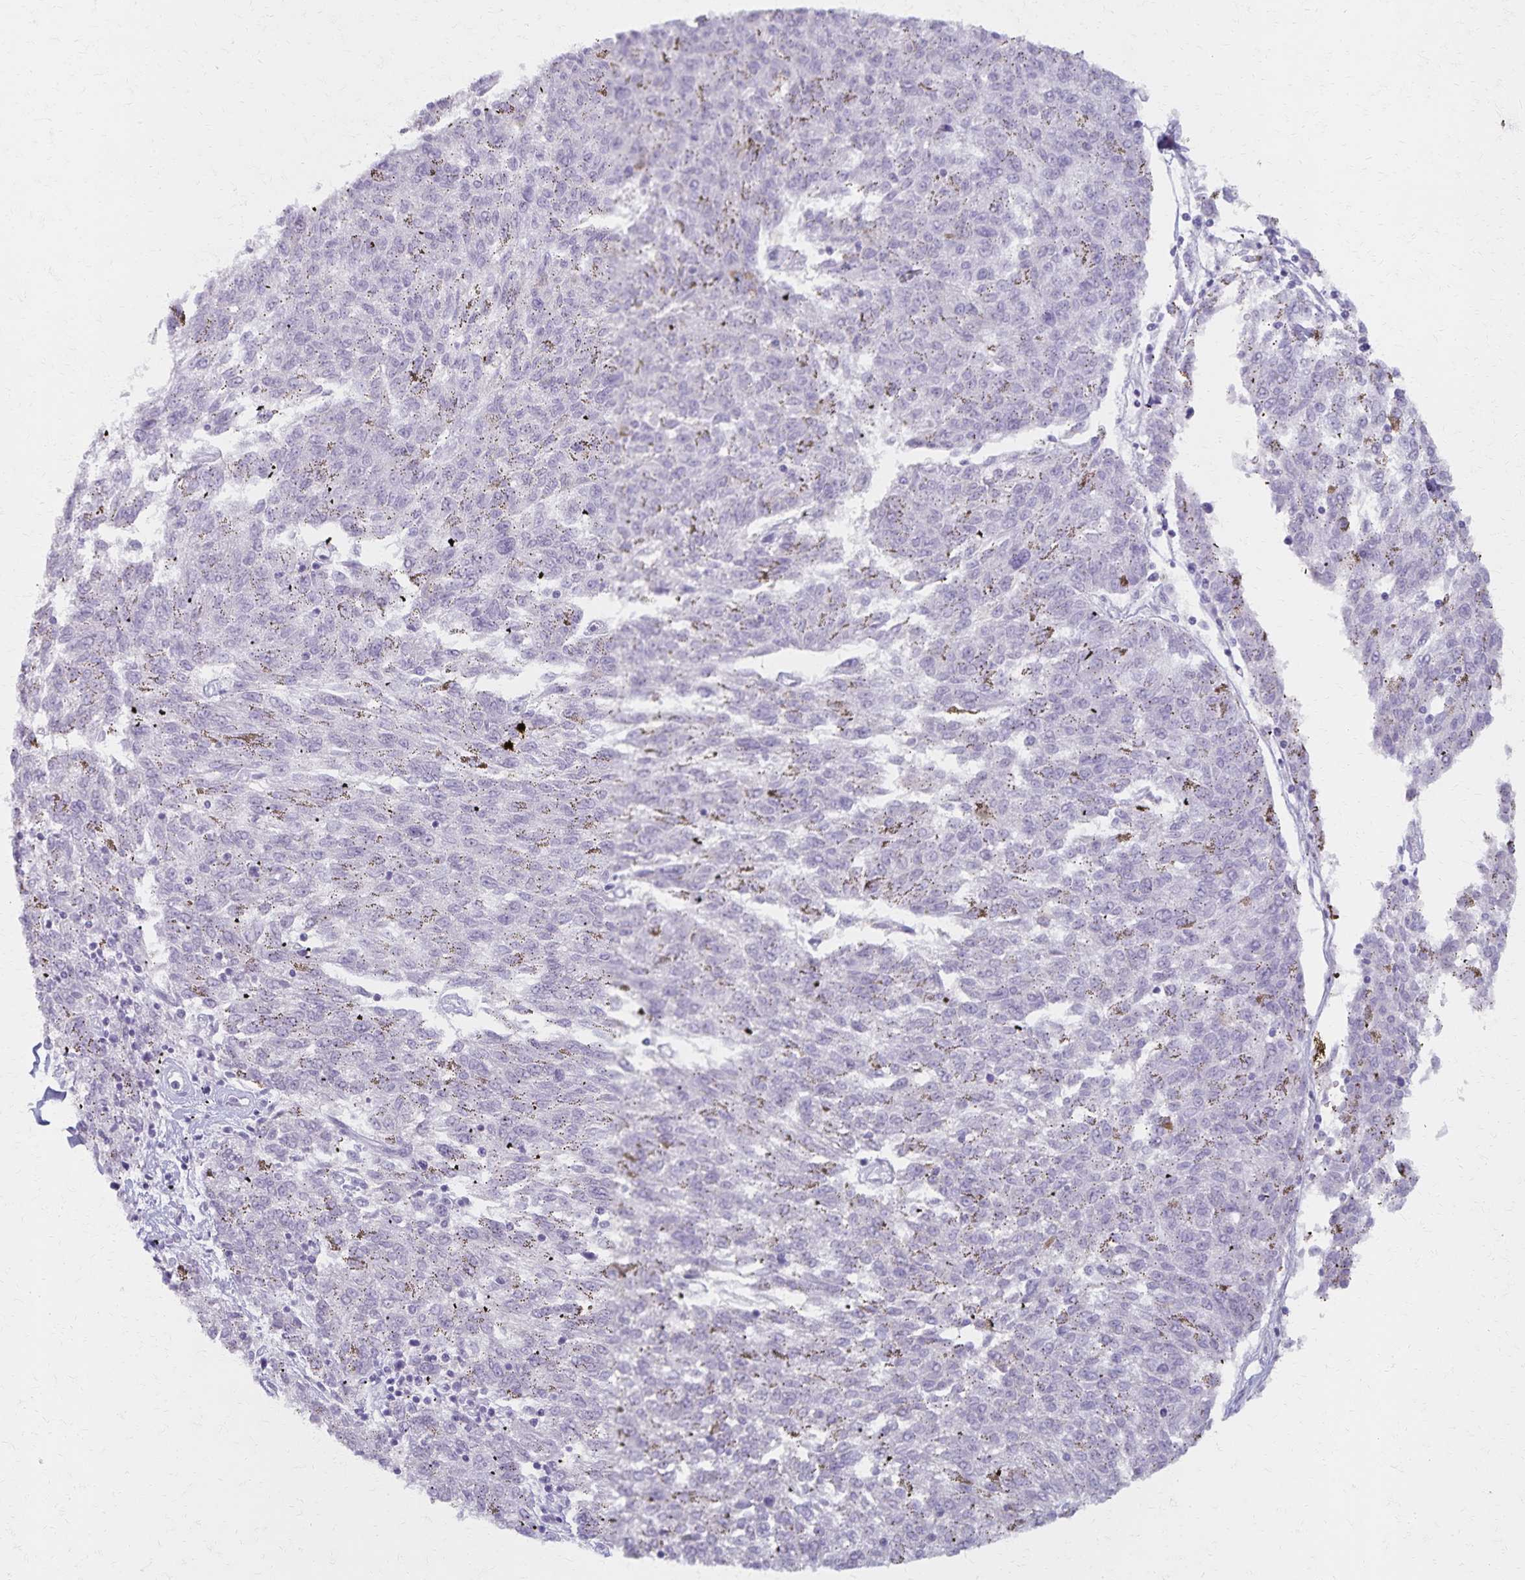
{"staining": {"intensity": "negative", "quantity": "none", "location": "none"}, "tissue": "melanoma", "cell_type": "Tumor cells", "image_type": "cancer", "snomed": [{"axis": "morphology", "description": "Malignant melanoma, NOS"}, {"axis": "topography", "description": "Skin"}], "caption": "This micrograph is of malignant melanoma stained with immunohistochemistry to label a protein in brown with the nuclei are counter-stained blue. There is no expression in tumor cells.", "gene": "KISS1", "patient": {"sex": "female", "age": 72}}